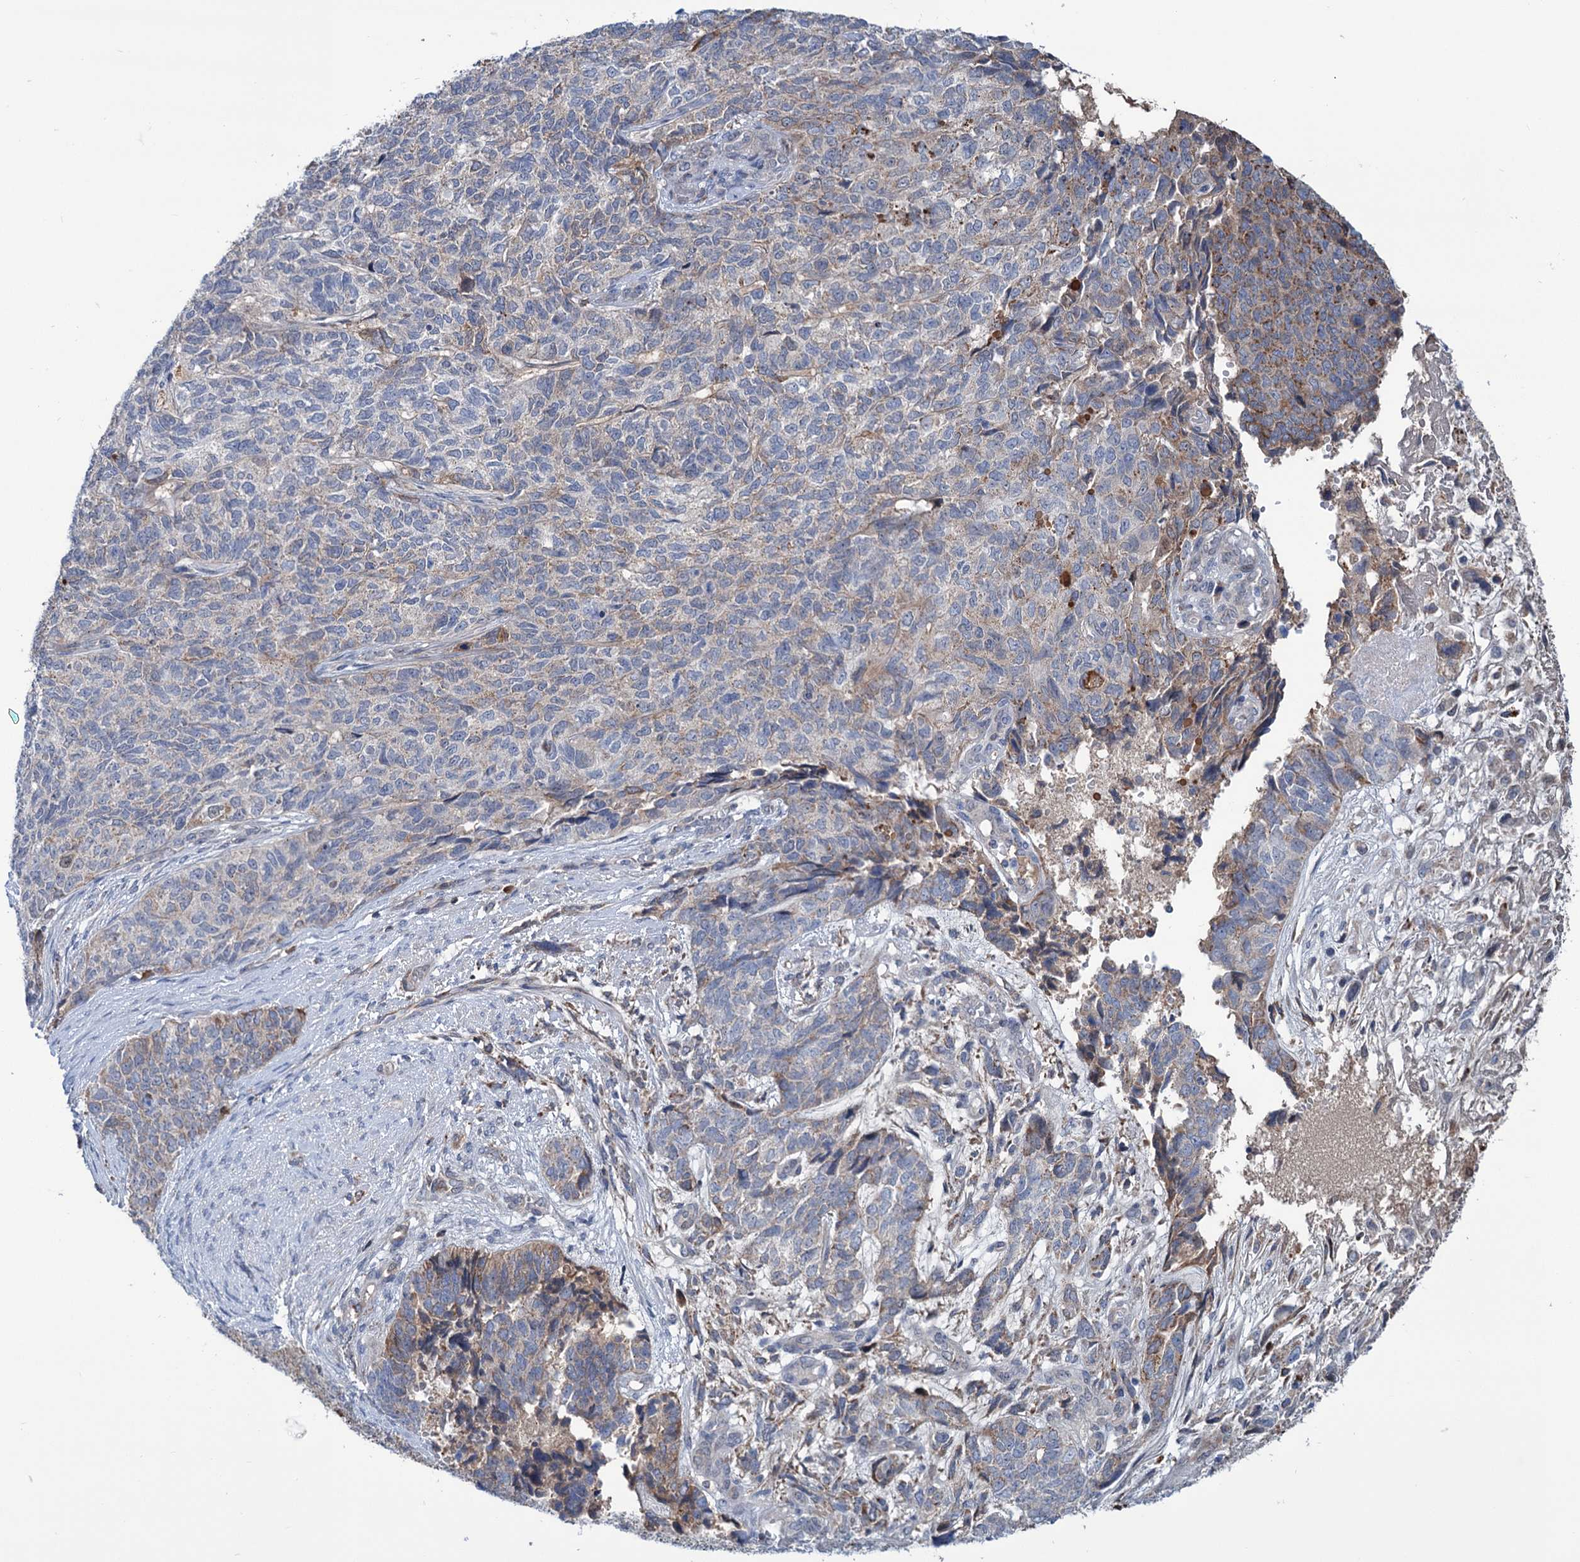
{"staining": {"intensity": "moderate", "quantity": "<25%", "location": "cytoplasmic/membranous"}, "tissue": "cervical cancer", "cell_type": "Tumor cells", "image_type": "cancer", "snomed": [{"axis": "morphology", "description": "Squamous cell carcinoma, NOS"}, {"axis": "topography", "description": "Cervix"}], "caption": "Protein positivity by IHC displays moderate cytoplasmic/membranous staining in about <25% of tumor cells in squamous cell carcinoma (cervical). The protein of interest is stained brown, and the nuclei are stained in blue (DAB (3,3'-diaminobenzidine) IHC with brightfield microscopy, high magnification).", "gene": "LPIN1", "patient": {"sex": "female", "age": 63}}